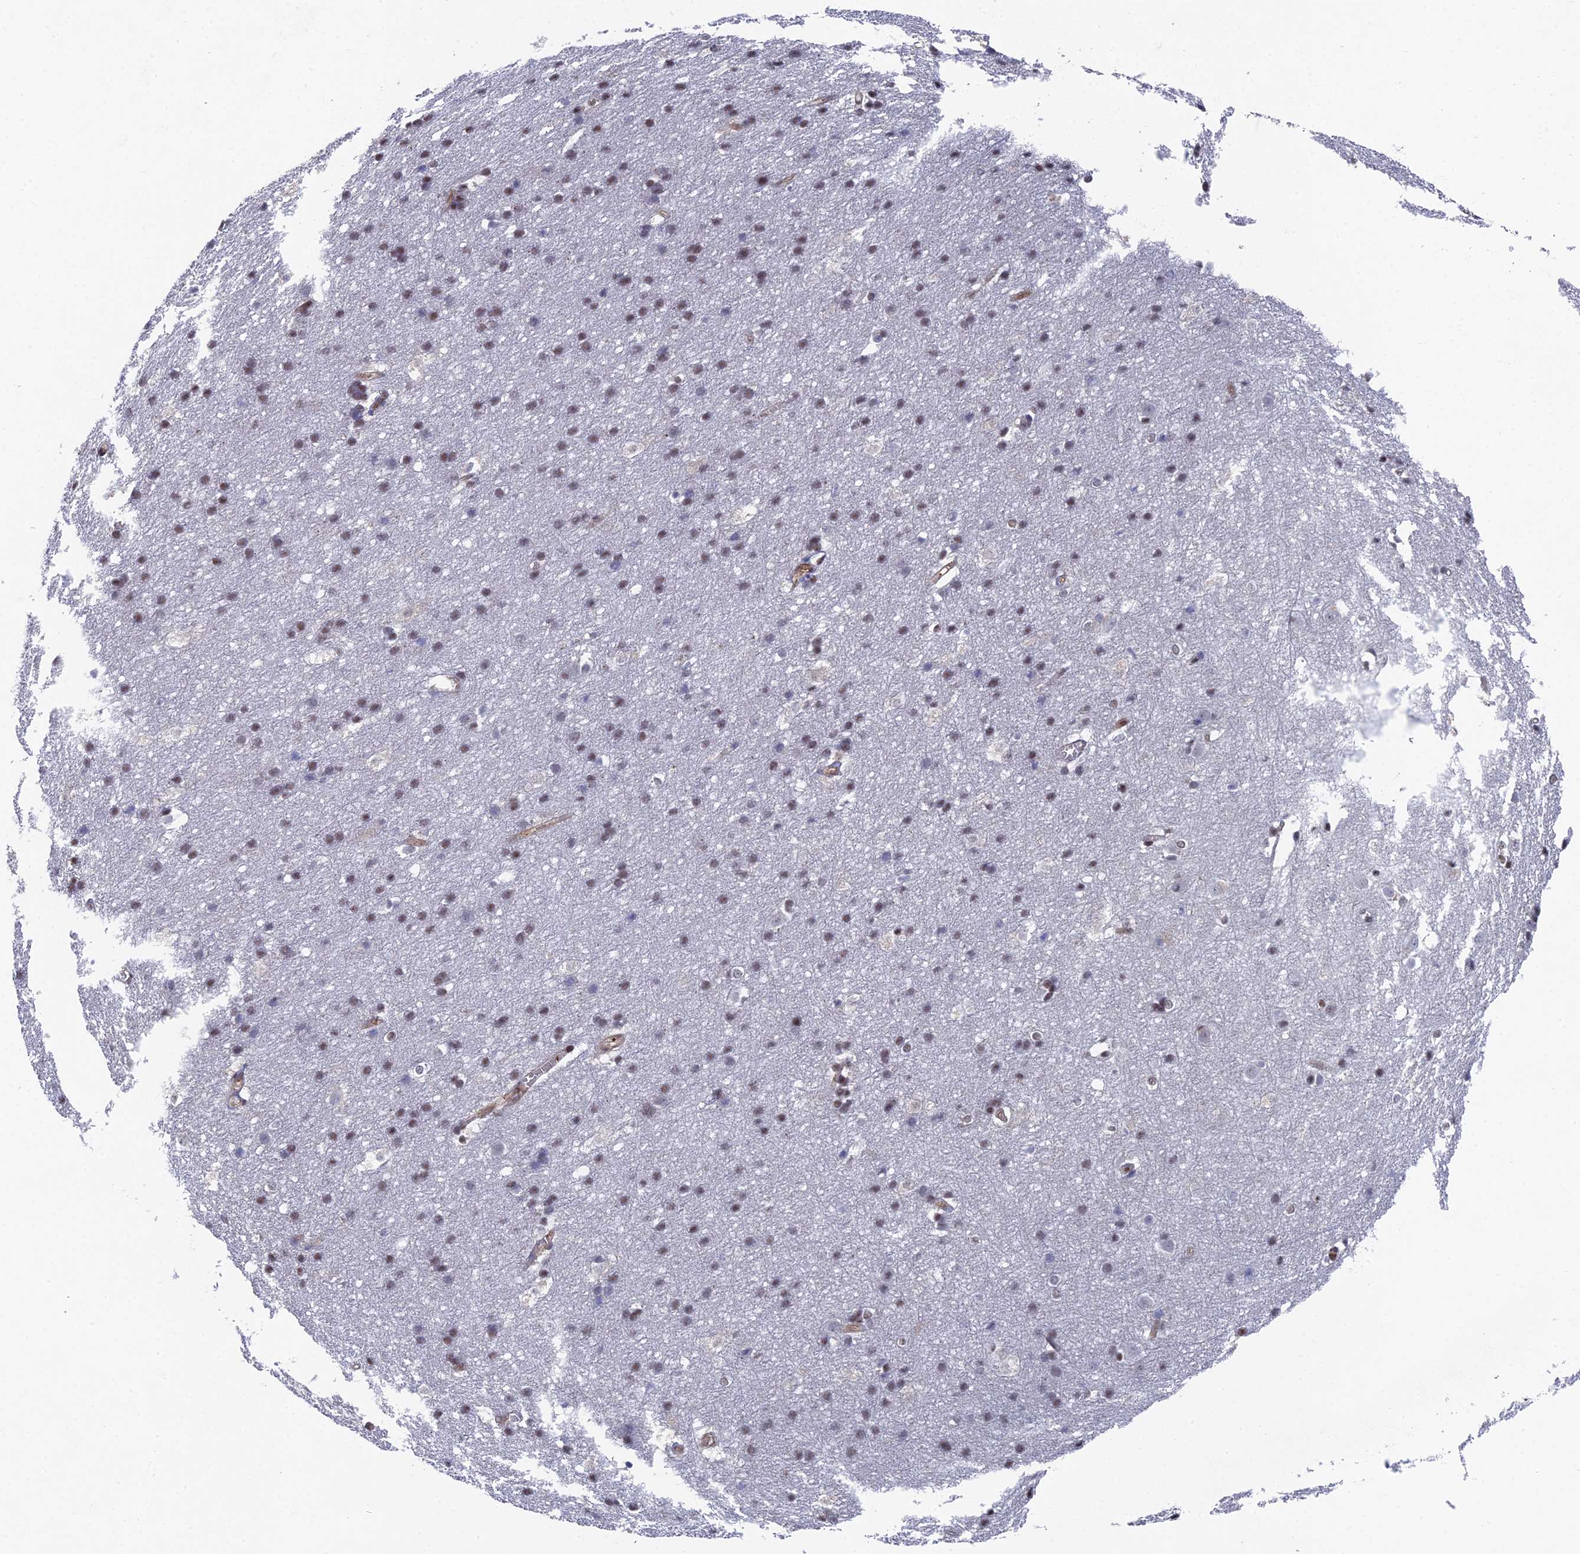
{"staining": {"intensity": "moderate", "quantity": ">75%", "location": "cytoplasmic/membranous,nuclear"}, "tissue": "cerebral cortex", "cell_type": "Endothelial cells", "image_type": "normal", "snomed": [{"axis": "morphology", "description": "Normal tissue, NOS"}, {"axis": "topography", "description": "Cerebral cortex"}], "caption": "Benign cerebral cortex demonstrates moderate cytoplasmic/membranous,nuclear staining in about >75% of endothelial cells, visualized by immunohistochemistry. (Brightfield microscopy of DAB IHC at high magnification).", "gene": "UNC5D", "patient": {"sex": "male", "age": 54}}